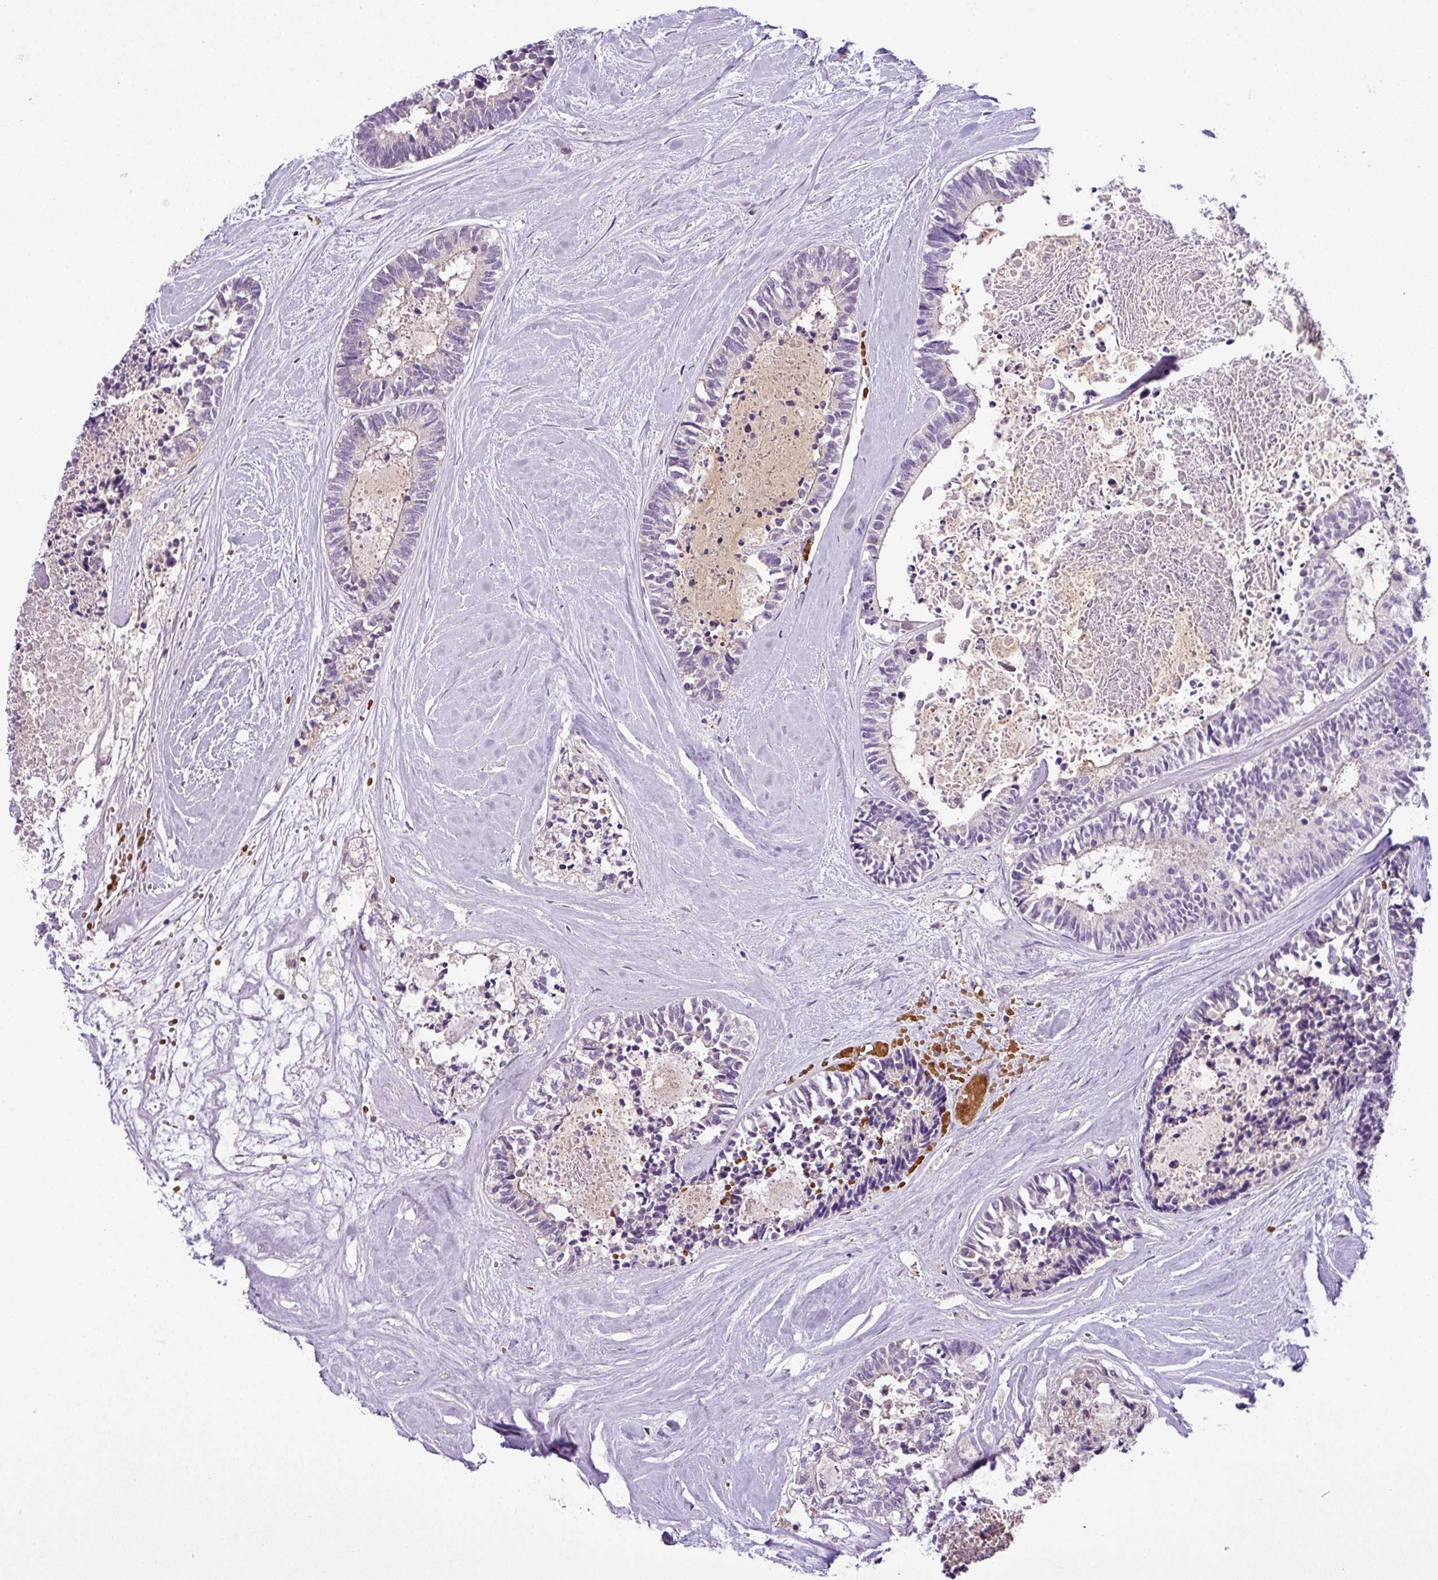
{"staining": {"intensity": "negative", "quantity": "none", "location": "none"}, "tissue": "colorectal cancer", "cell_type": "Tumor cells", "image_type": "cancer", "snomed": [{"axis": "morphology", "description": "Adenocarcinoma, NOS"}, {"axis": "topography", "description": "Colon"}, {"axis": "topography", "description": "Rectum"}], "caption": "Photomicrograph shows no significant protein staining in tumor cells of colorectal cancer (adenocarcinoma).", "gene": "NBEAL2", "patient": {"sex": "male", "age": 57}}